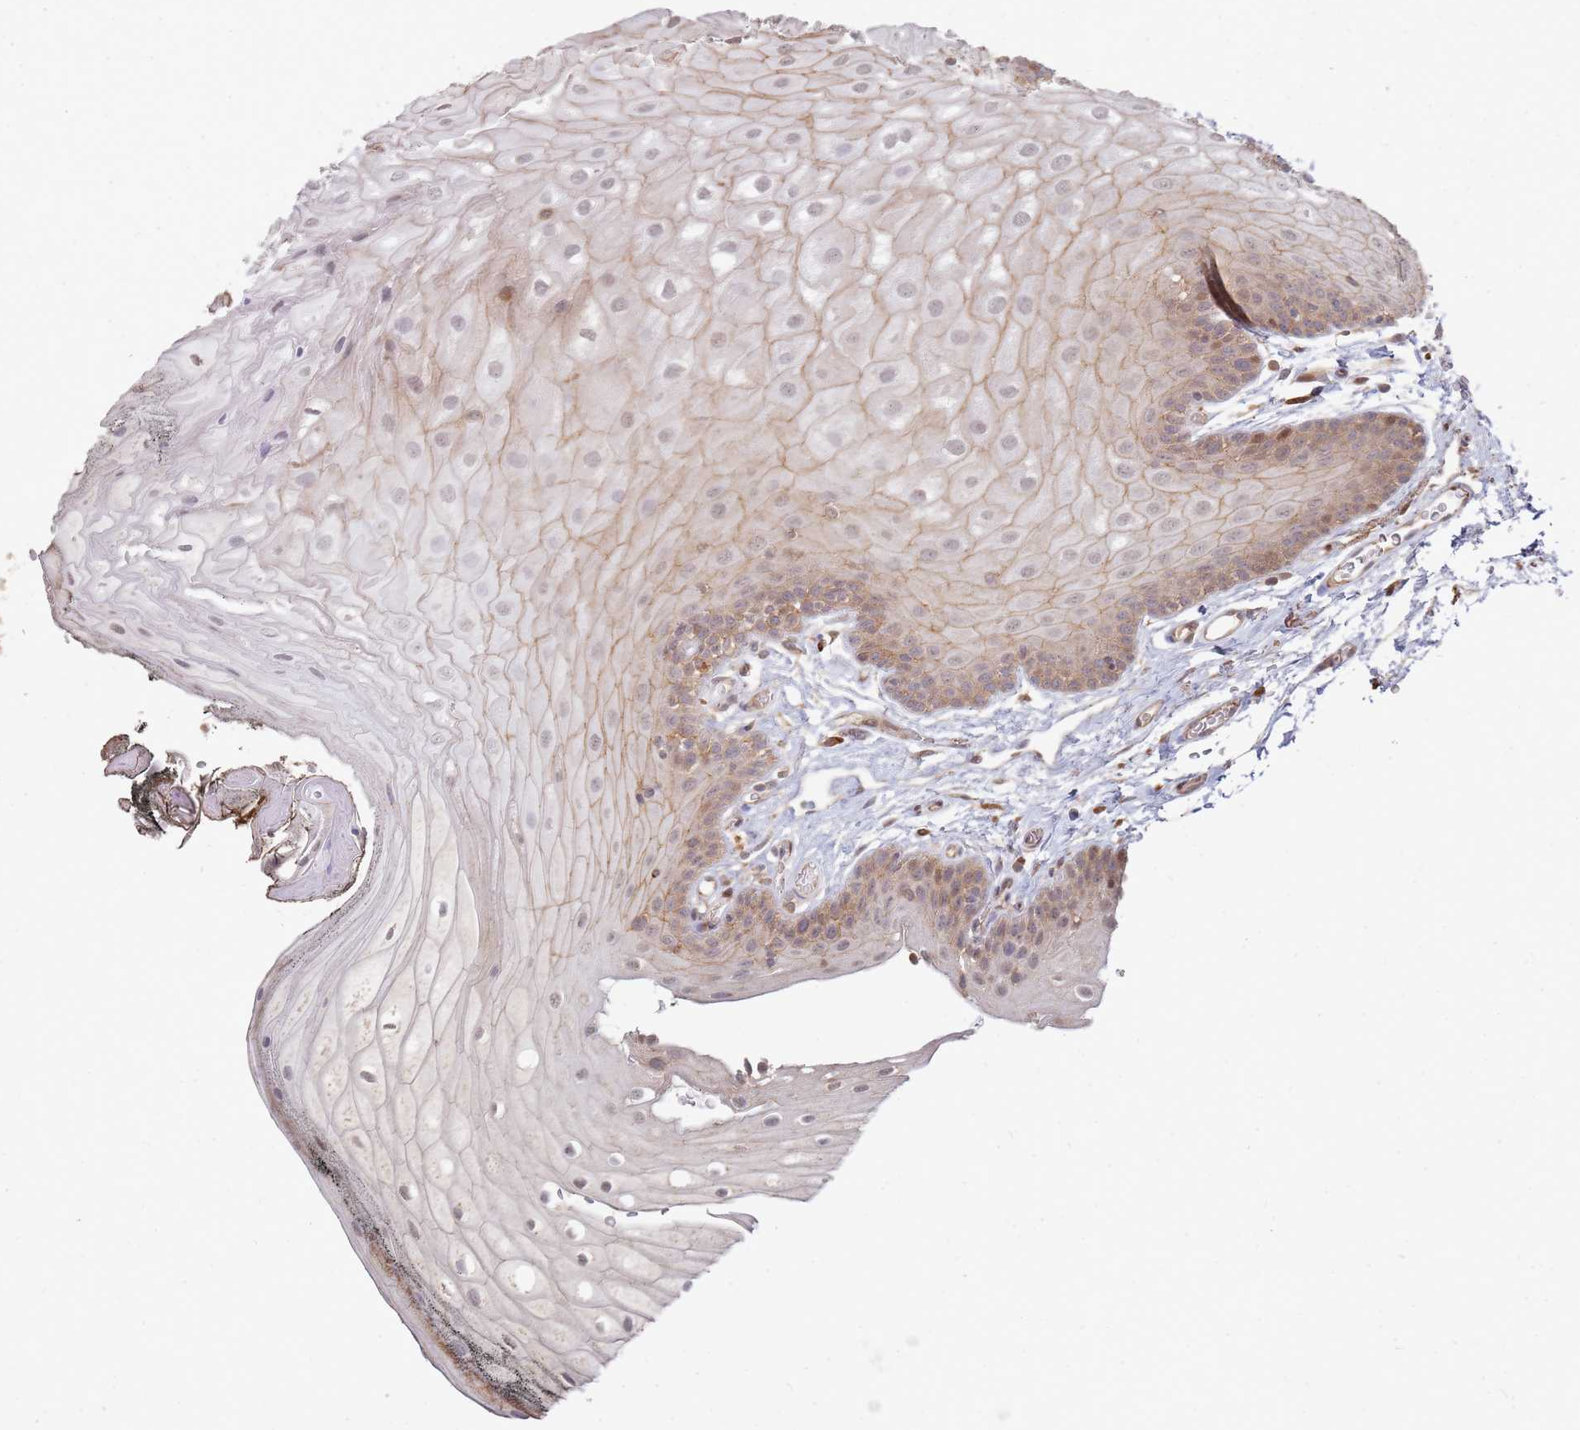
{"staining": {"intensity": "moderate", "quantity": "25%-75%", "location": "cytoplasmic/membranous"}, "tissue": "oral mucosa", "cell_type": "Squamous epithelial cells", "image_type": "normal", "snomed": [{"axis": "morphology", "description": "Normal tissue, NOS"}, {"axis": "morphology", "description": "Squamous cell carcinoma, NOS"}, {"axis": "topography", "description": "Oral tissue"}, {"axis": "topography", "description": "Head-Neck"}], "caption": "Protein staining shows moderate cytoplasmic/membranous staining in about 25%-75% of squamous epithelial cells in unremarkable oral mucosa.", "gene": "MPEG1", "patient": {"sex": "female", "age": 81}}